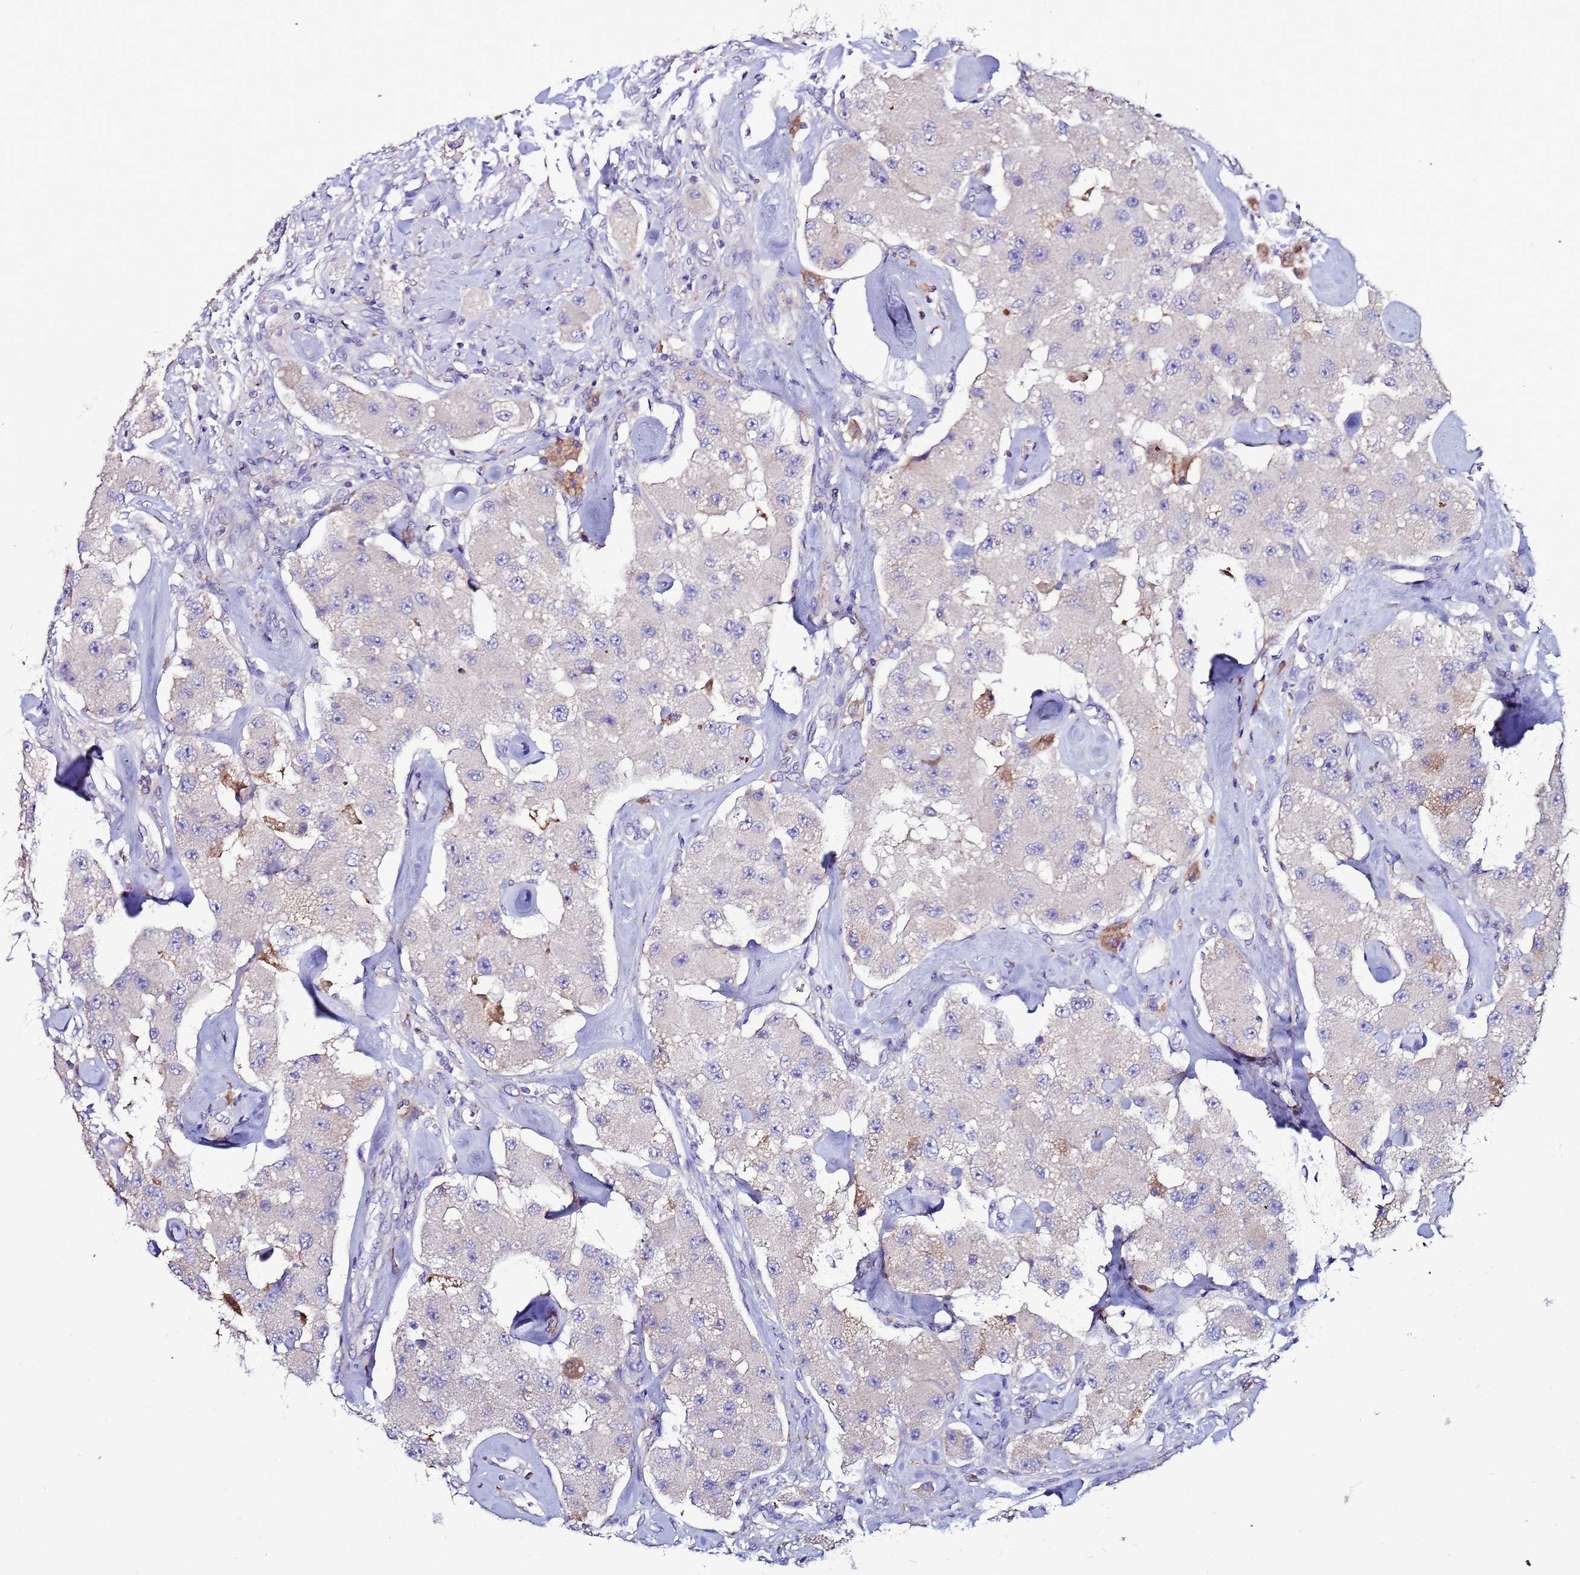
{"staining": {"intensity": "negative", "quantity": "none", "location": "none"}, "tissue": "carcinoid", "cell_type": "Tumor cells", "image_type": "cancer", "snomed": [{"axis": "morphology", "description": "Carcinoid, malignant, NOS"}, {"axis": "topography", "description": "Pancreas"}], "caption": "Tumor cells show no significant expression in malignant carcinoid.", "gene": "ANTKMT", "patient": {"sex": "male", "age": 41}}